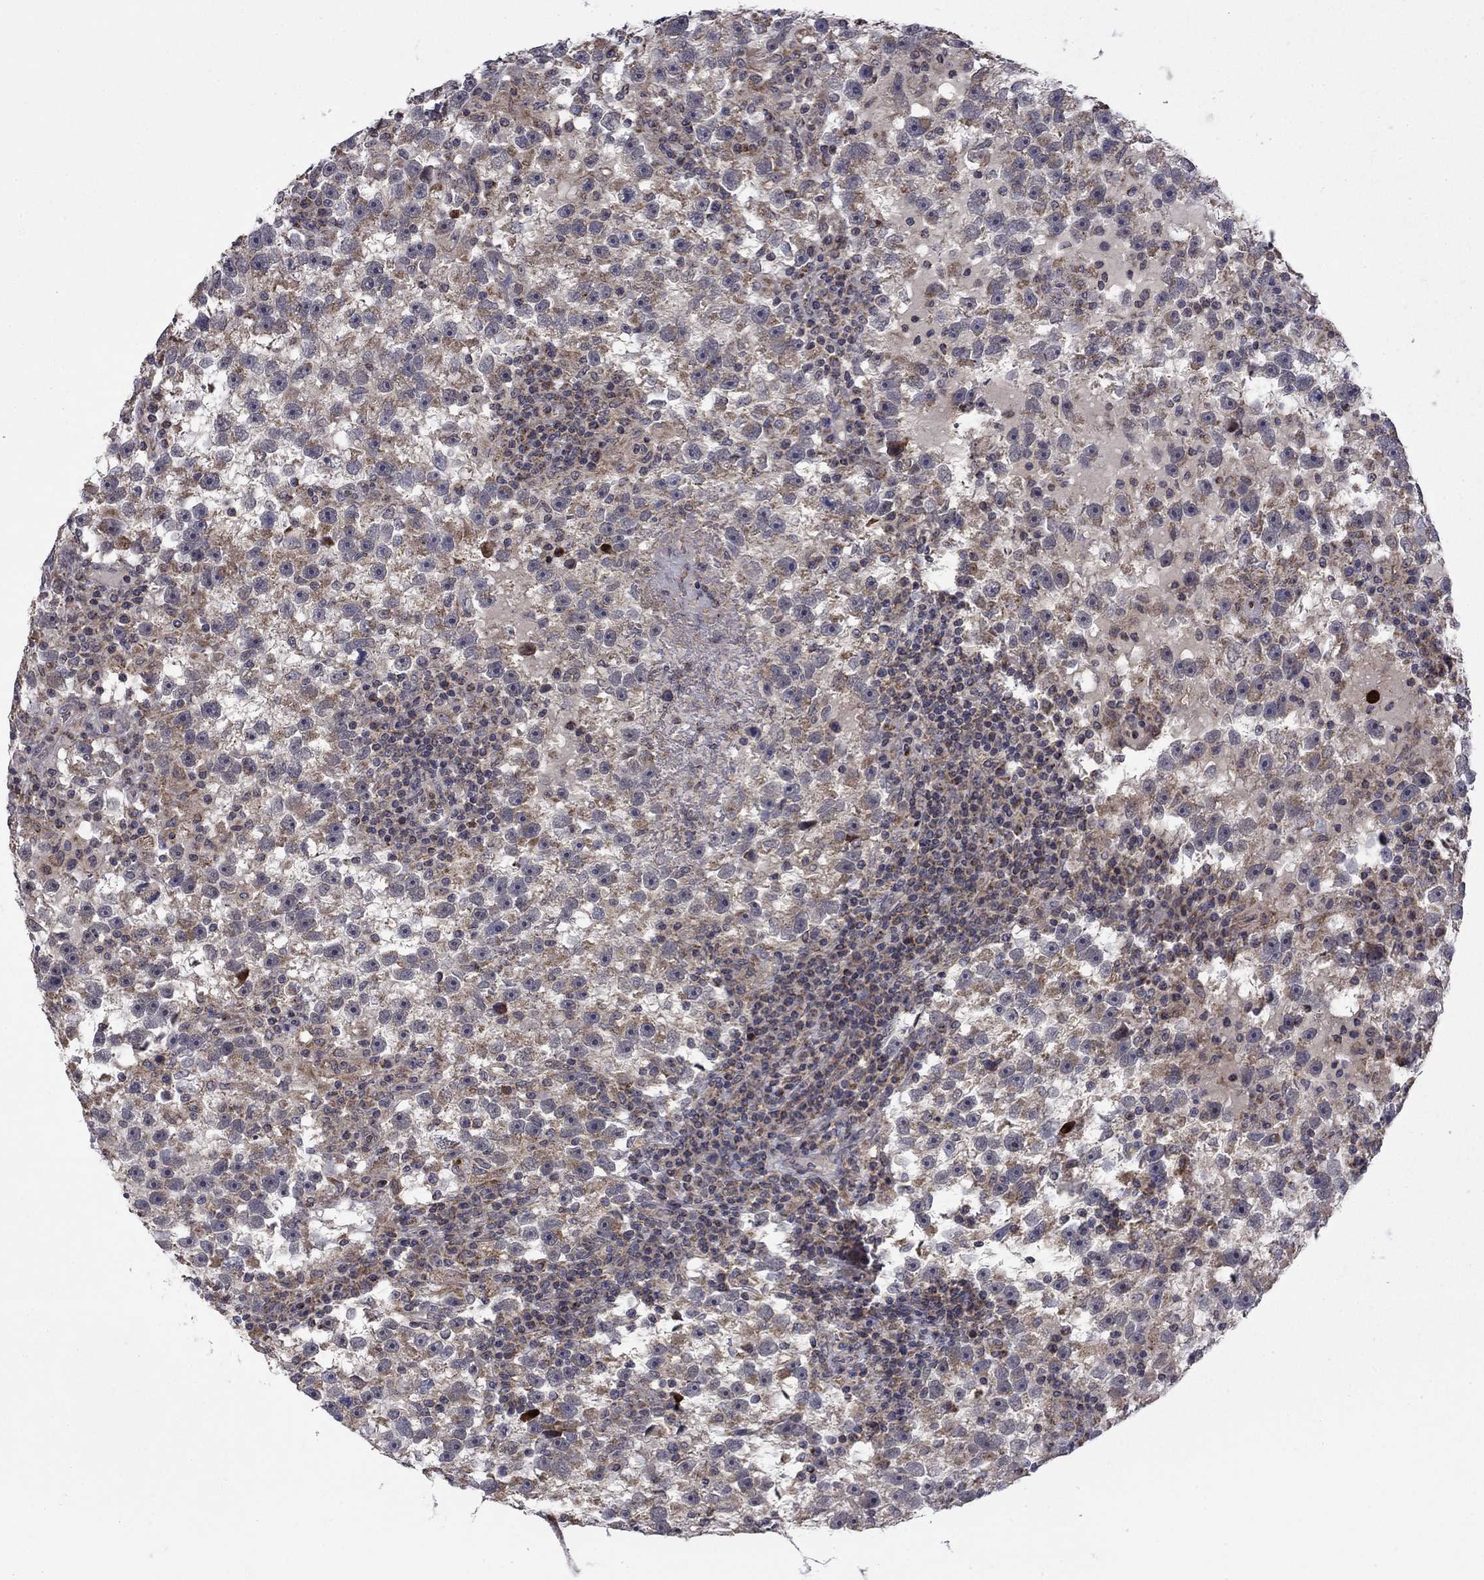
{"staining": {"intensity": "weak", "quantity": "25%-75%", "location": "cytoplasmic/membranous"}, "tissue": "testis cancer", "cell_type": "Tumor cells", "image_type": "cancer", "snomed": [{"axis": "morphology", "description": "Seminoma, NOS"}, {"axis": "topography", "description": "Testis"}], "caption": "This image exhibits IHC staining of human seminoma (testis), with low weak cytoplasmic/membranous expression in approximately 25%-75% of tumor cells.", "gene": "DOP1B", "patient": {"sex": "male", "age": 47}}